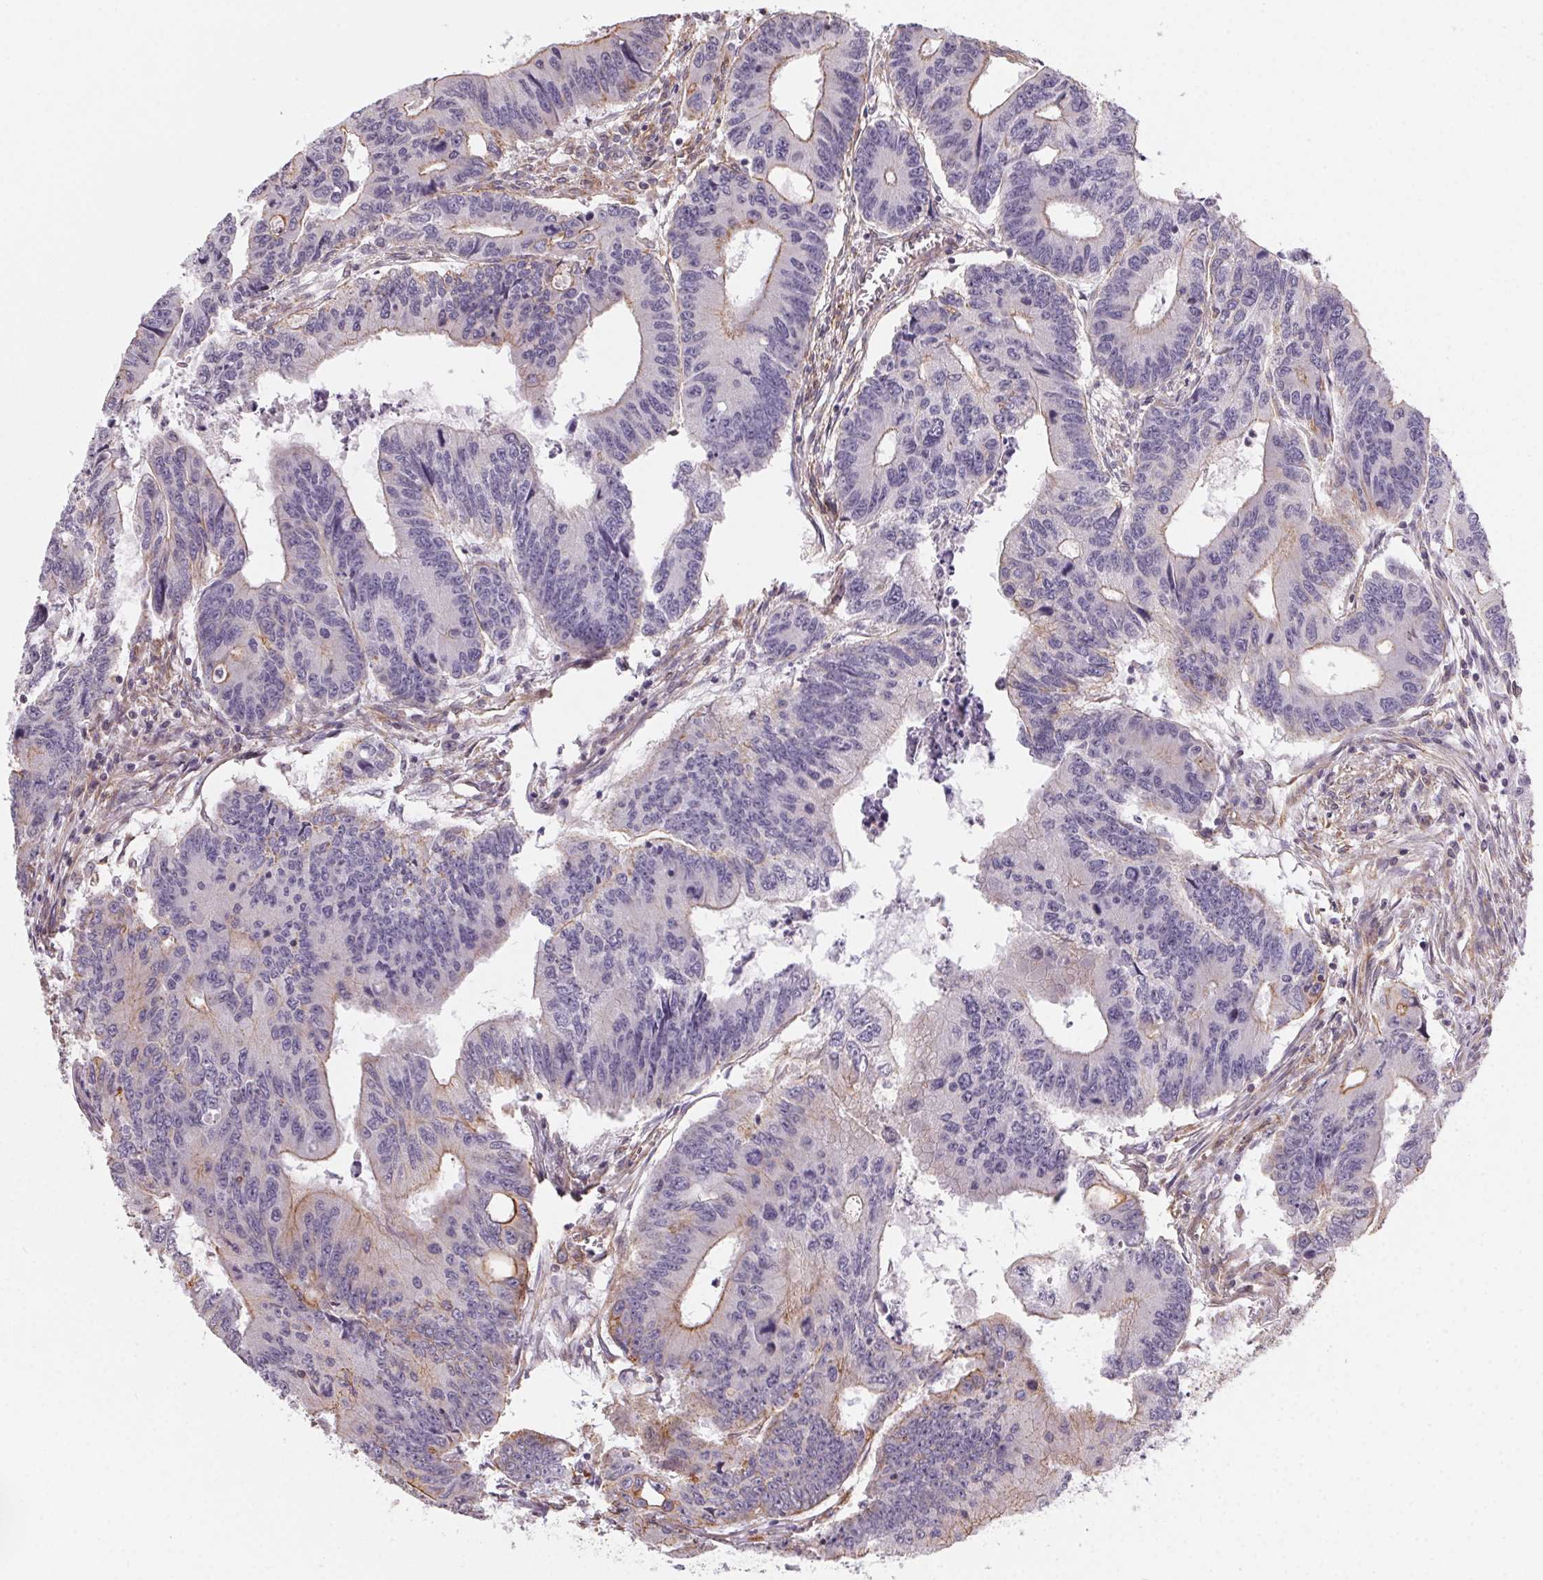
{"staining": {"intensity": "negative", "quantity": "none", "location": "none"}, "tissue": "colorectal cancer", "cell_type": "Tumor cells", "image_type": "cancer", "snomed": [{"axis": "morphology", "description": "Adenocarcinoma, NOS"}, {"axis": "topography", "description": "Colon"}], "caption": "Immunohistochemistry image of neoplastic tissue: human colorectal adenocarcinoma stained with DAB (3,3'-diaminobenzidine) displays no significant protein expression in tumor cells.", "gene": "PLA2G4F", "patient": {"sex": "male", "age": 53}}